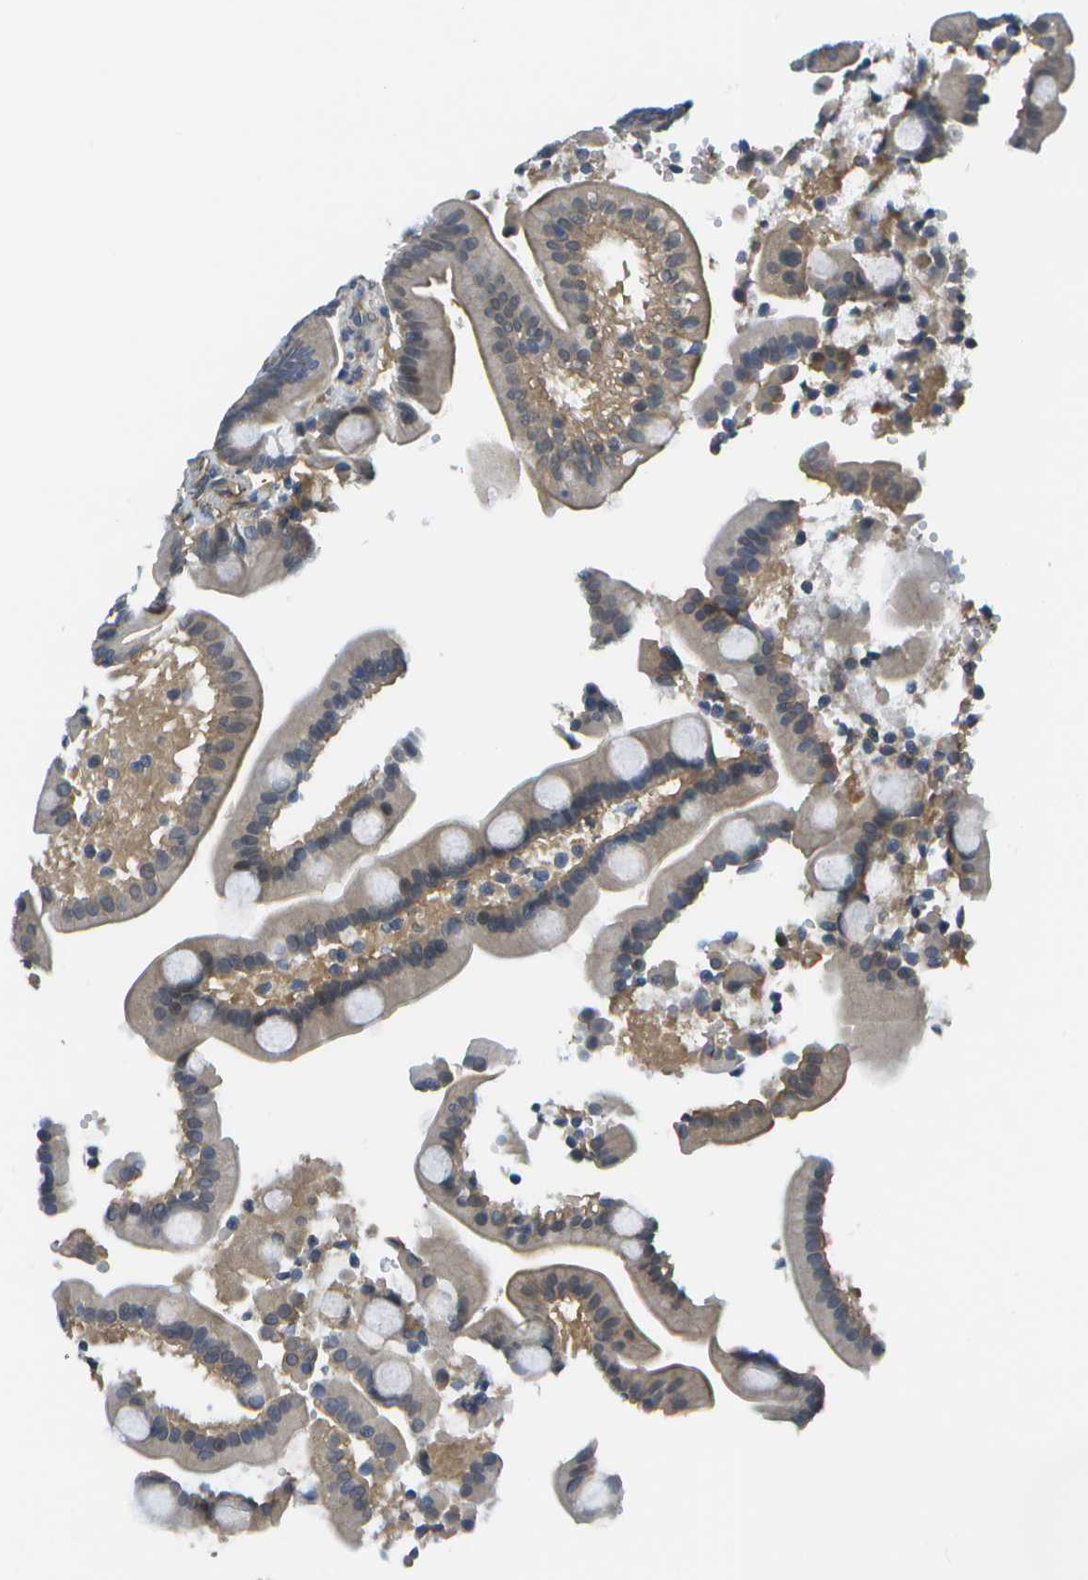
{"staining": {"intensity": "negative", "quantity": "none", "location": "none"}, "tissue": "duodenum", "cell_type": "Glandular cells", "image_type": "normal", "snomed": [{"axis": "morphology", "description": "Normal tissue, NOS"}, {"axis": "topography", "description": "Duodenum"}], "caption": "There is no significant positivity in glandular cells of duodenum. (Stains: DAB (3,3'-diaminobenzidine) immunohistochemistry with hematoxylin counter stain, Microscopy: brightfield microscopy at high magnification).", "gene": "KIAA0040", "patient": {"sex": "male", "age": 54}}